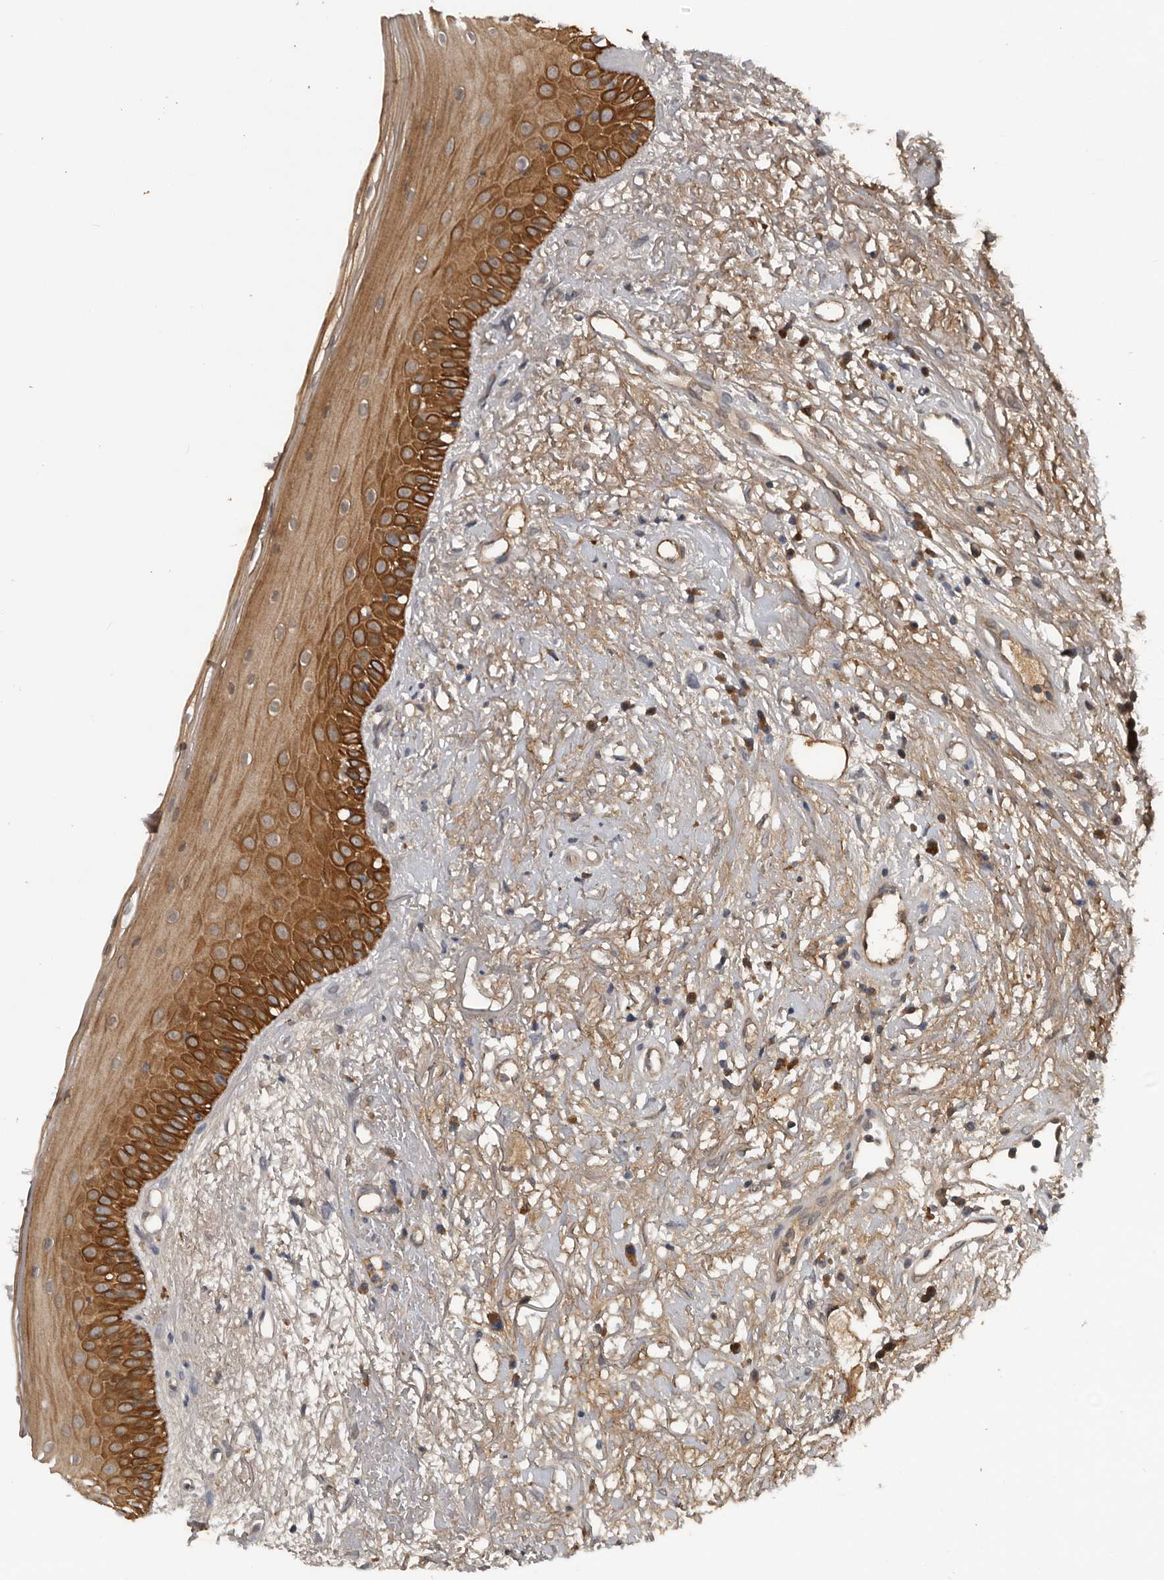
{"staining": {"intensity": "strong", "quantity": "25%-75%", "location": "cytoplasmic/membranous"}, "tissue": "oral mucosa", "cell_type": "Squamous epithelial cells", "image_type": "normal", "snomed": [{"axis": "morphology", "description": "Normal tissue, NOS"}, {"axis": "topography", "description": "Oral tissue"}], "caption": "DAB immunohistochemical staining of benign human oral mucosa exhibits strong cytoplasmic/membranous protein positivity in about 25%-75% of squamous epithelial cells.", "gene": "DNAJB4", "patient": {"sex": "female", "age": 63}}